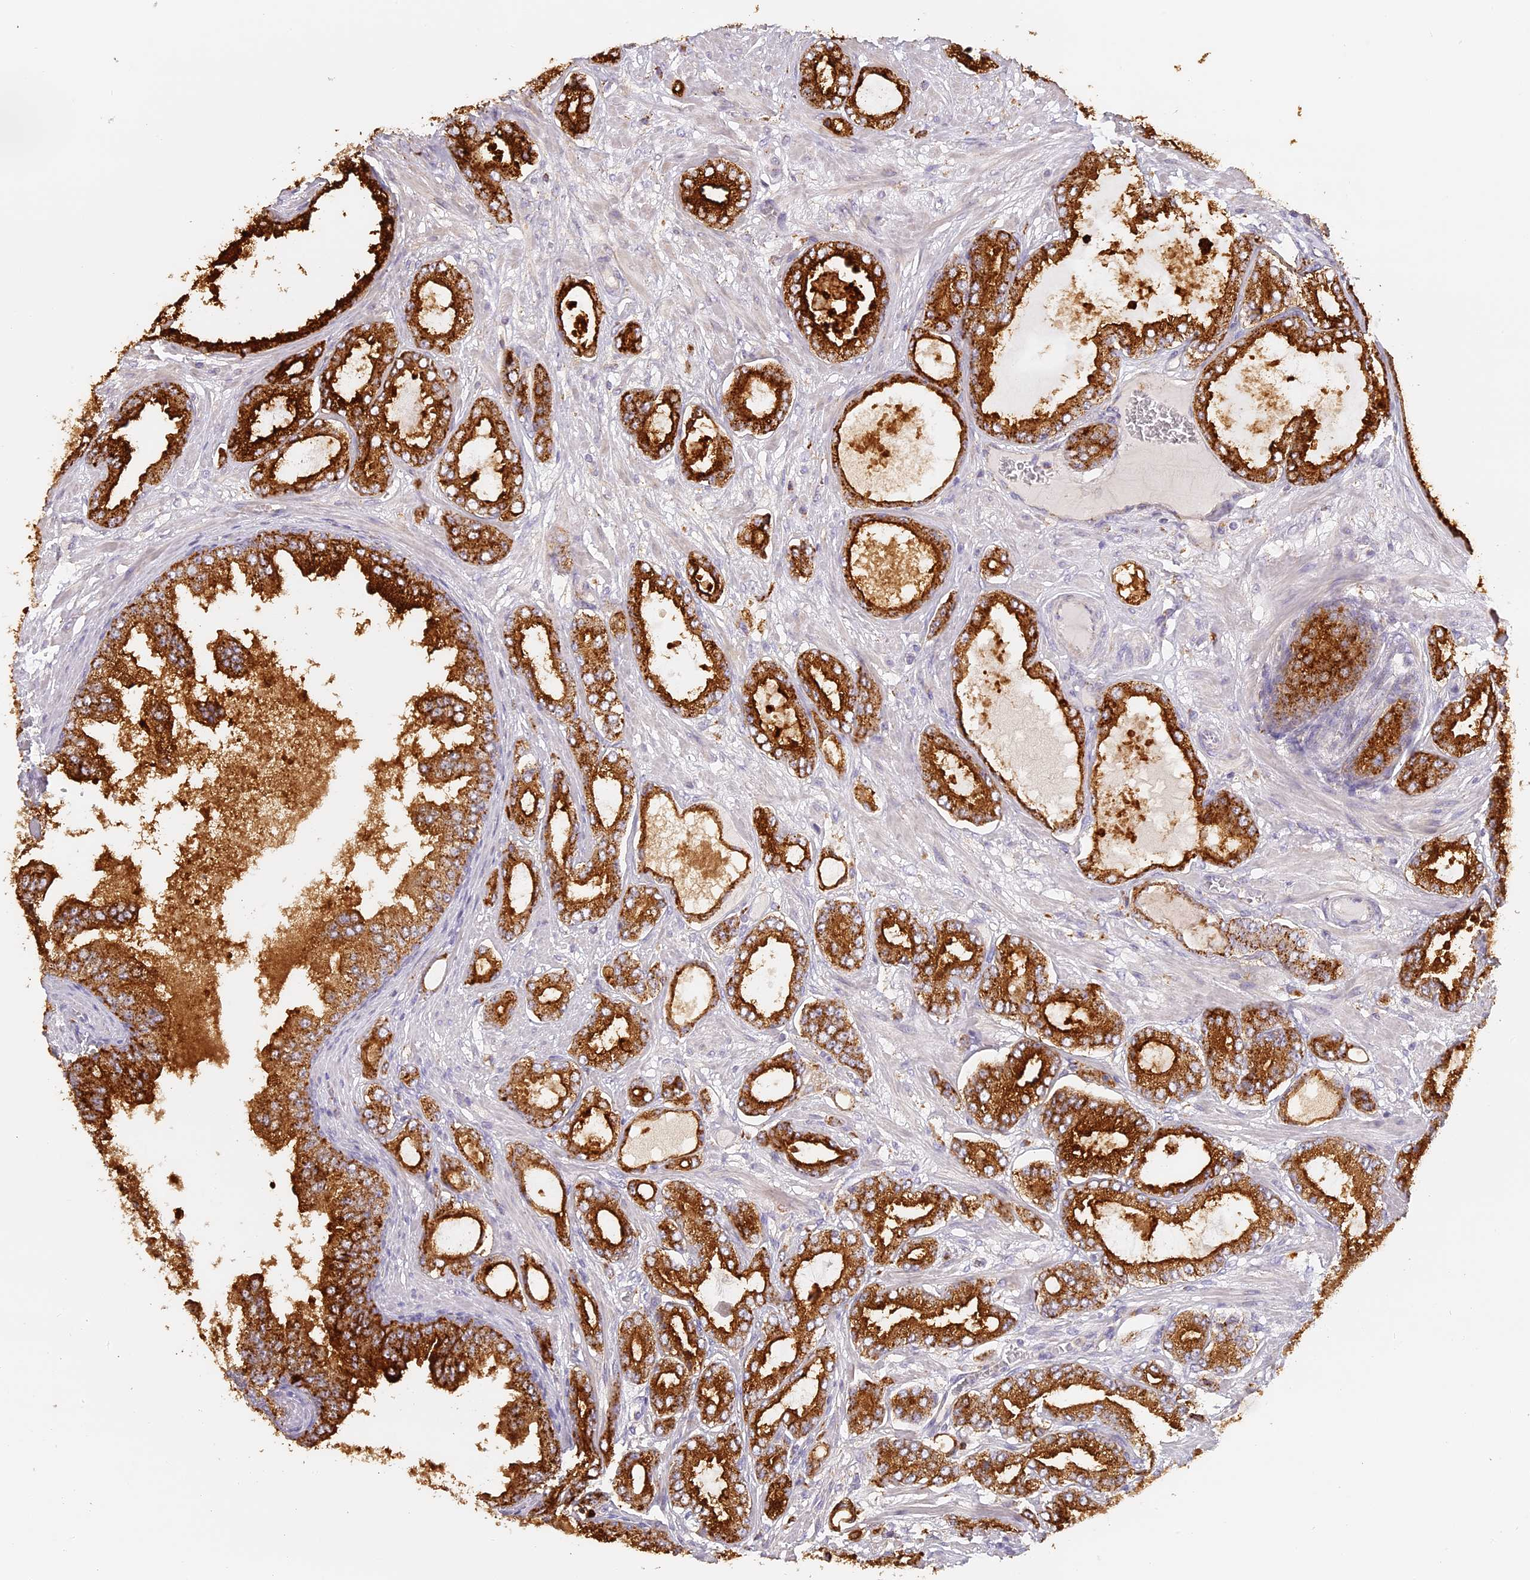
{"staining": {"intensity": "strong", "quantity": ">75%", "location": "cytoplasmic/membranous"}, "tissue": "prostate cancer", "cell_type": "Tumor cells", "image_type": "cancer", "snomed": [{"axis": "morphology", "description": "Adenocarcinoma, Low grade"}, {"axis": "topography", "description": "Prostate"}], "caption": "Immunohistochemistry (DAB (3,3'-diaminobenzidine)) staining of prostate cancer demonstrates strong cytoplasmic/membranous protein expression in approximately >75% of tumor cells.", "gene": "LAMP2", "patient": {"sex": "male", "age": 63}}